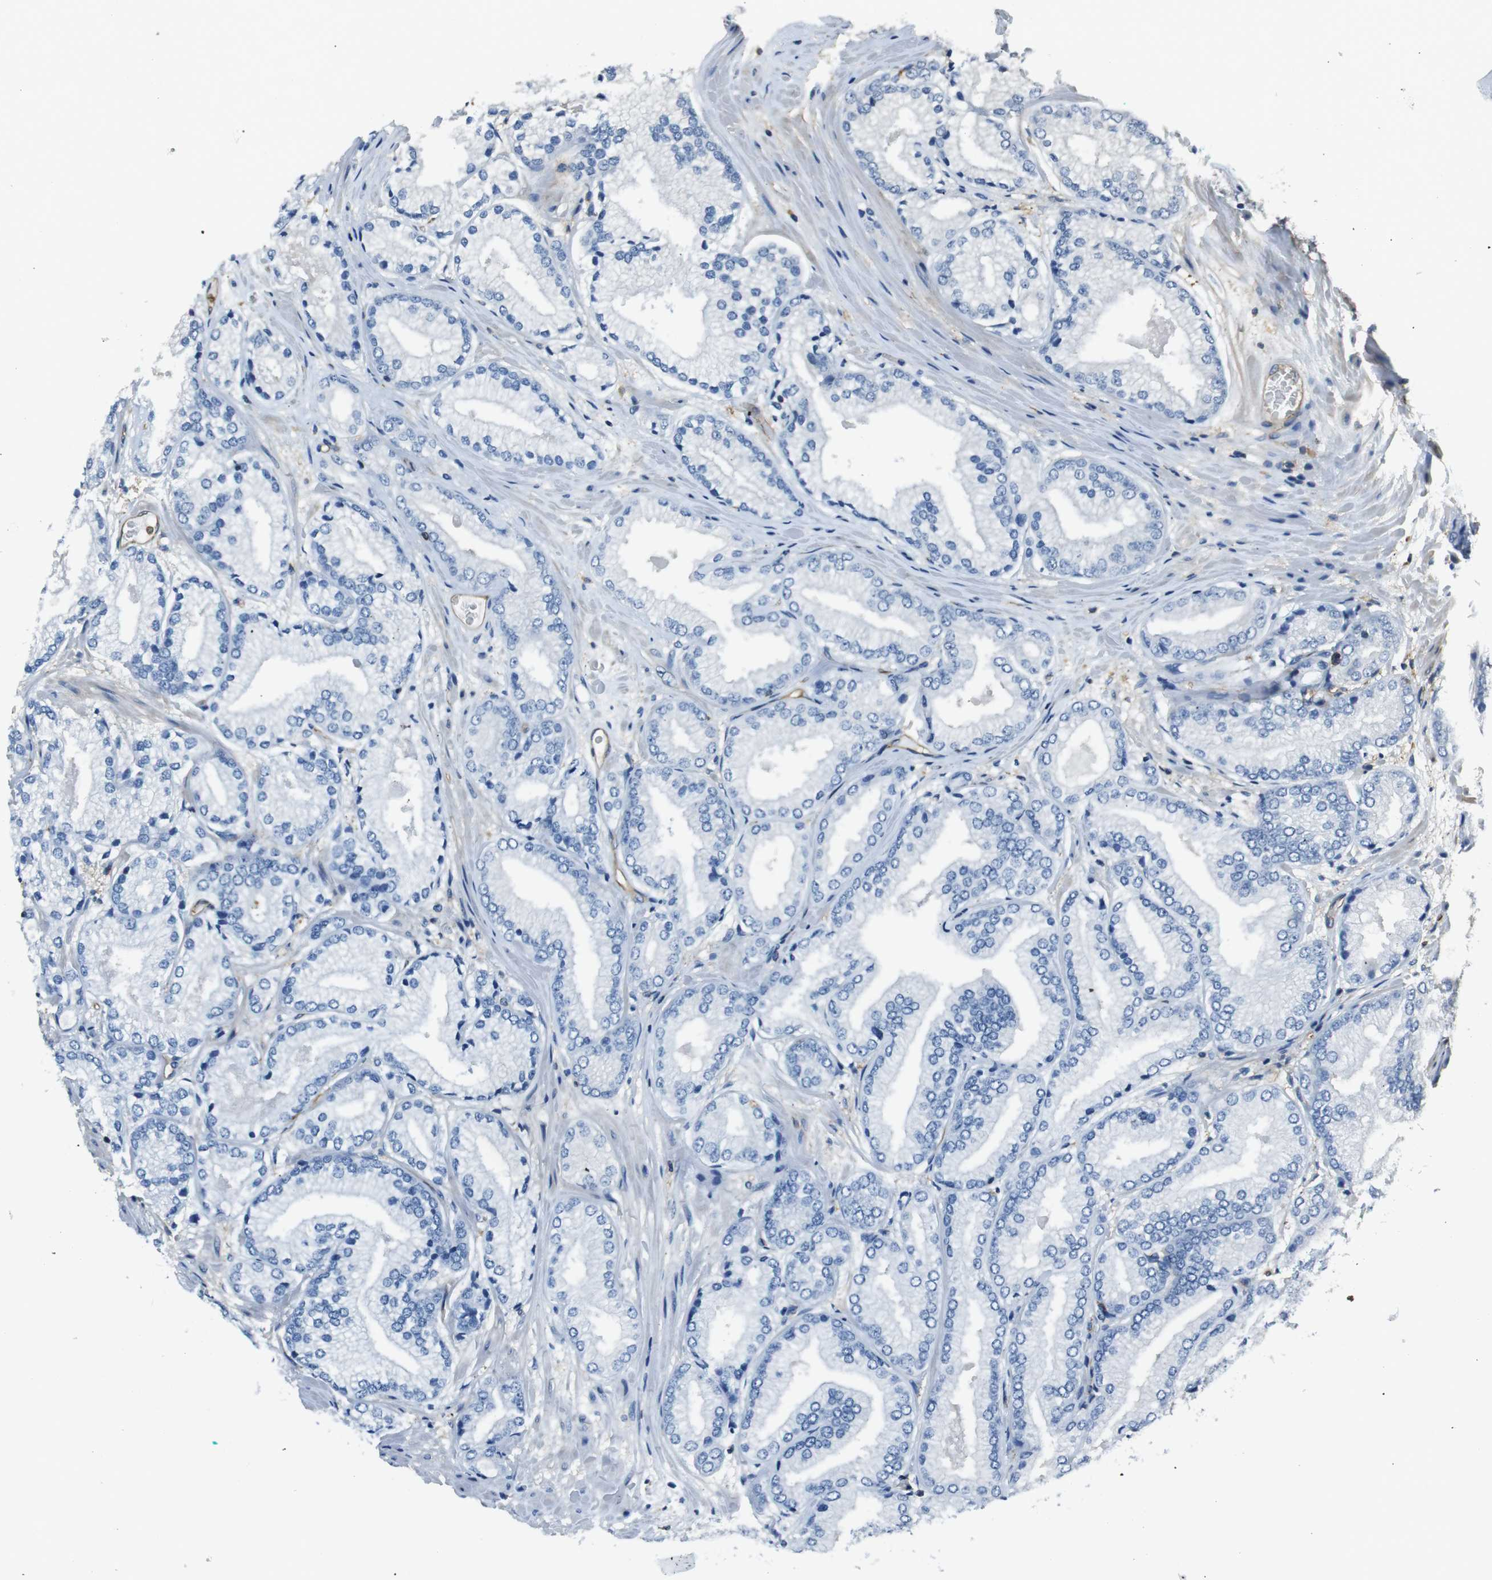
{"staining": {"intensity": "negative", "quantity": "none", "location": "none"}, "tissue": "prostate cancer", "cell_type": "Tumor cells", "image_type": "cancer", "snomed": [{"axis": "morphology", "description": "Adenocarcinoma, High grade"}, {"axis": "topography", "description": "Prostate"}], "caption": "Protein analysis of high-grade adenocarcinoma (prostate) demonstrates no significant positivity in tumor cells.", "gene": "FCAR", "patient": {"sex": "male", "age": 59}}